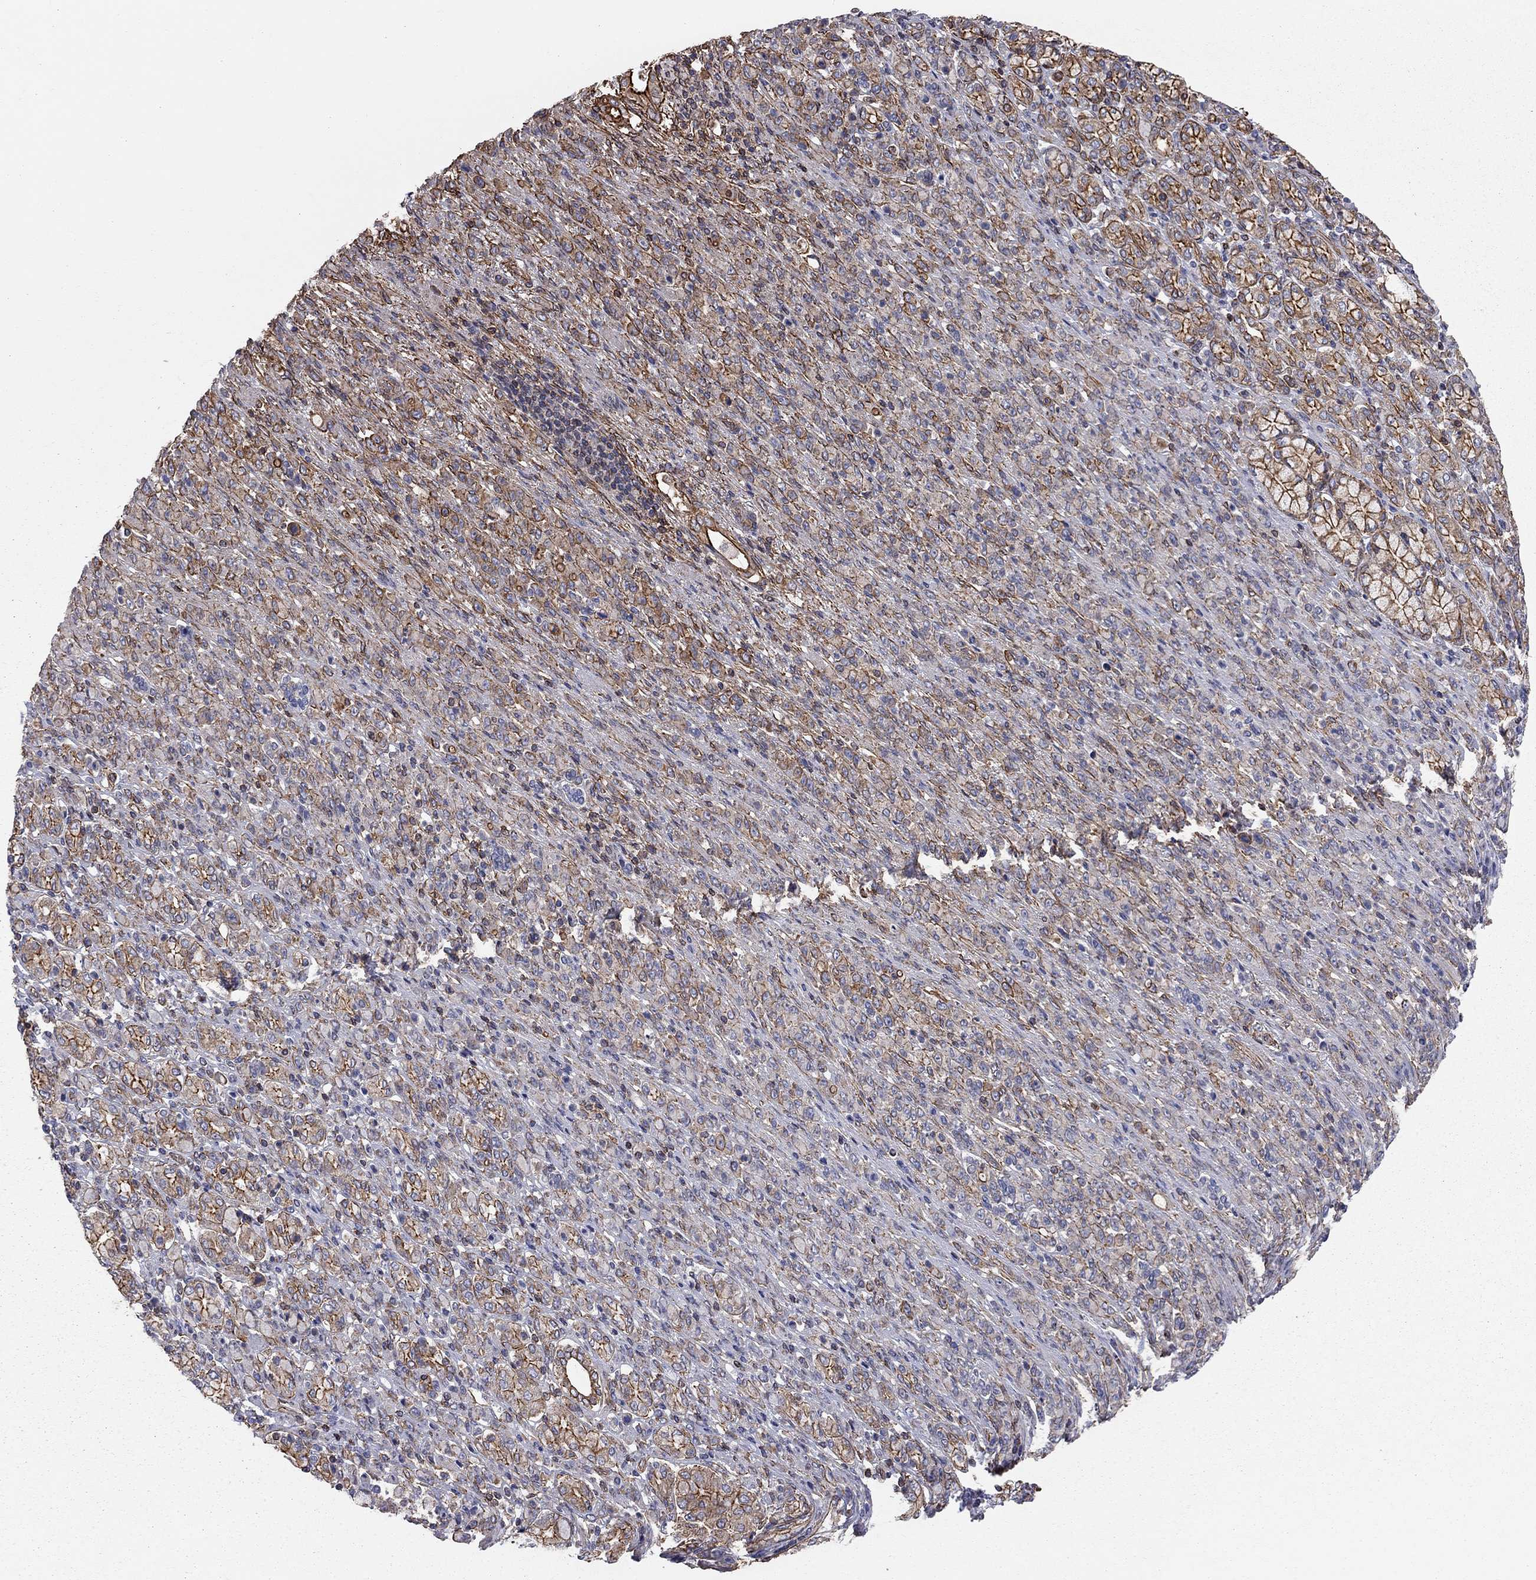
{"staining": {"intensity": "strong", "quantity": "<25%", "location": "cytoplasmic/membranous"}, "tissue": "stomach cancer", "cell_type": "Tumor cells", "image_type": "cancer", "snomed": [{"axis": "morphology", "description": "Normal tissue, NOS"}, {"axis": "morphology", "description": "Adenocarcinoma, NOS"}, {"axis": "topography", "description": "Stomach"}], "caption": "Immunohistochemical staining of adenocarcinoma (stomach) reveals medium levels of strong cytoplasmic/membranous staining in approximately <25% of tumor cells.", "gene": "BICDL2", "patient": {"sex": "female", "age": 79}}